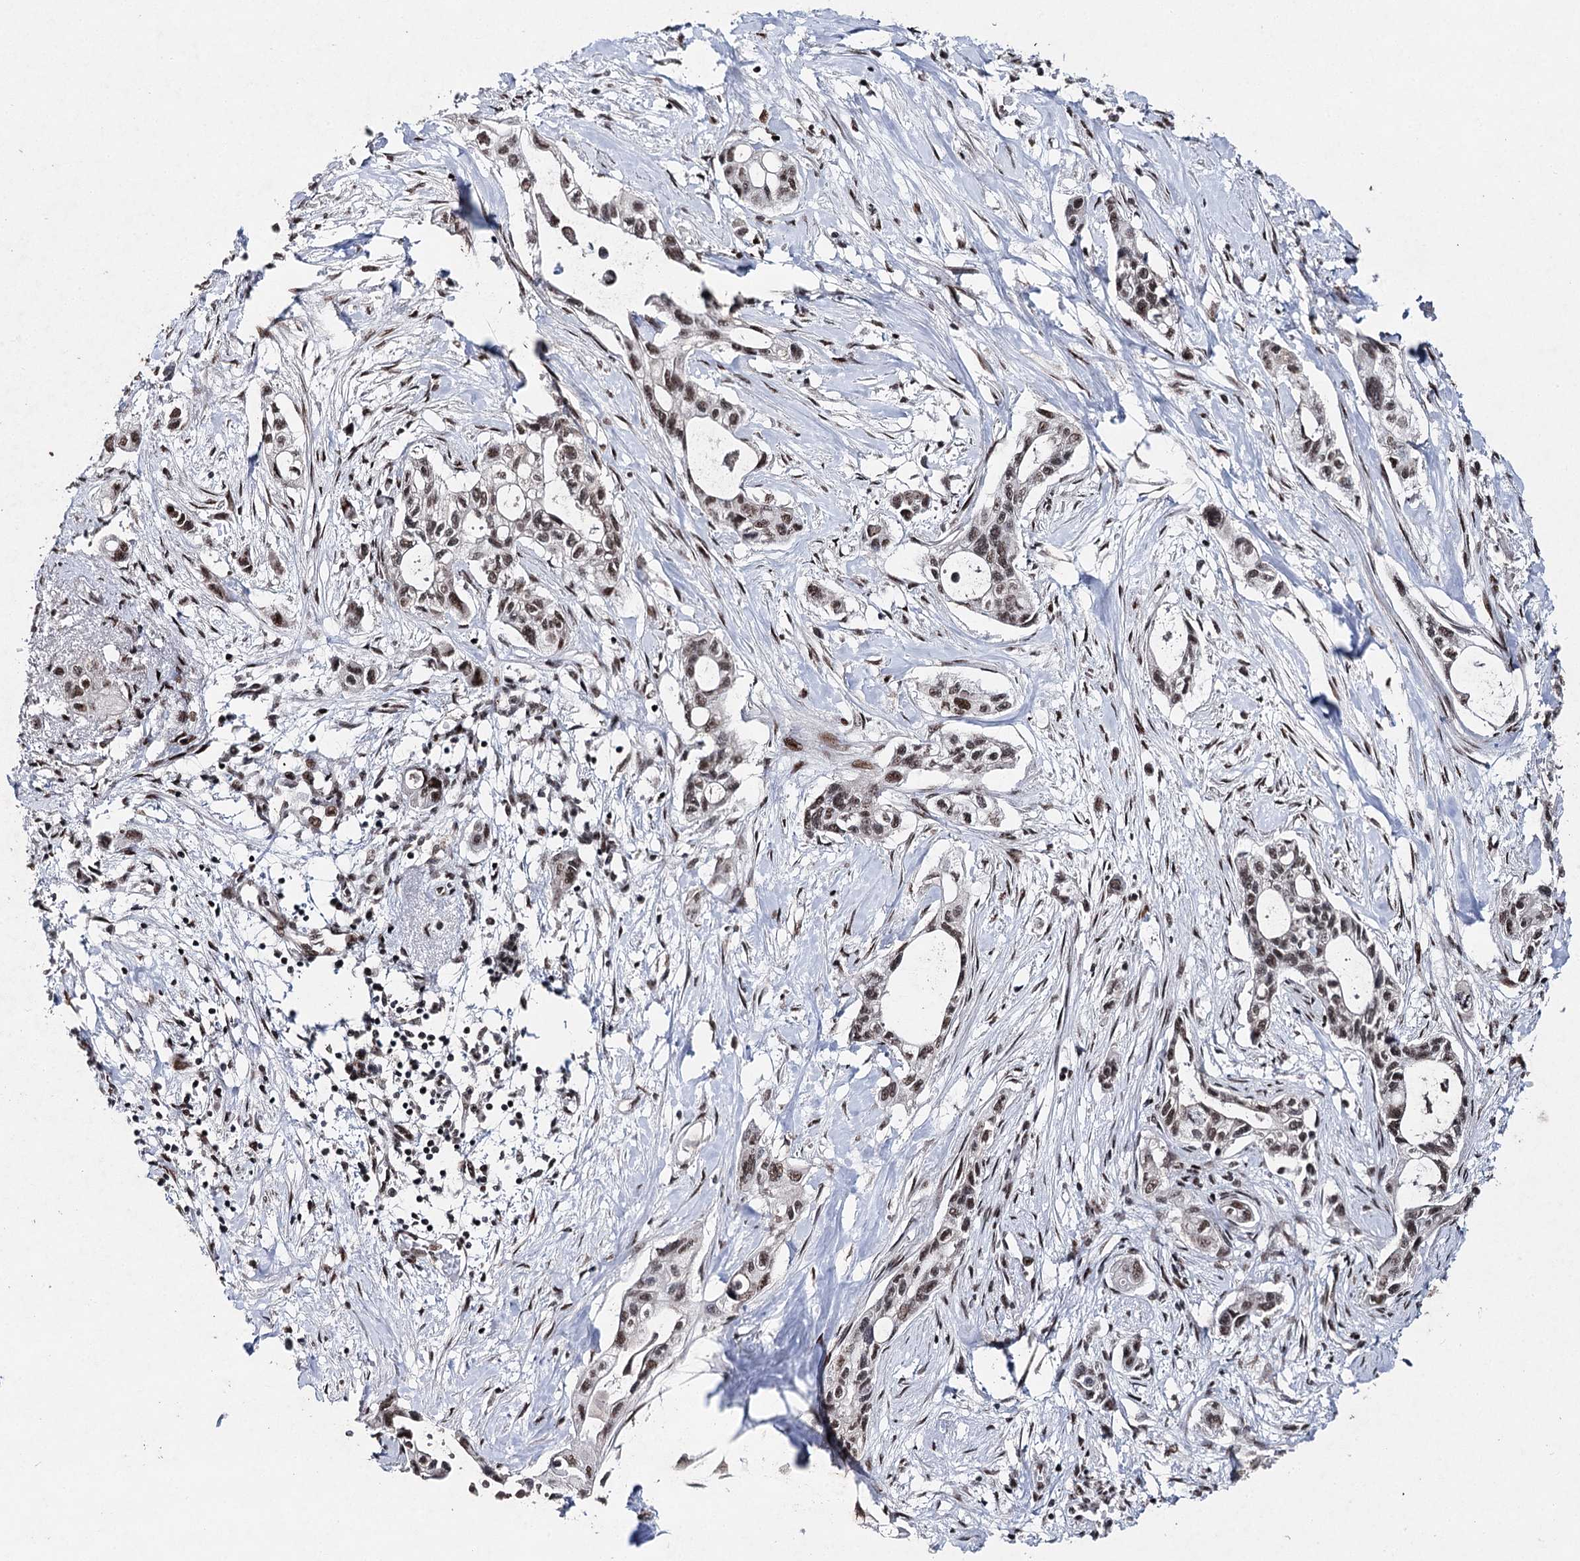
{"staining": {"intensity": "moderate", "quantity": ">75%", "location": "nuclear"}, "tissue": "pancreatic cancer", "cell_type": "Tumor cells", "image_type": "cancer", "snomed": [{"axis": "morphology", "description": "Adenocarcinoma, NOS"}, {"axis": "topography", "description": "Pancreas"}], "caption": "High-power microscopy captured an immunohistochemistry image of pancreatic cancer, revealing moderate nuclear expression in about >75% of tumor cells.", "gene": "PDCD4", "patient": {"sex": "male", "age": 75}}